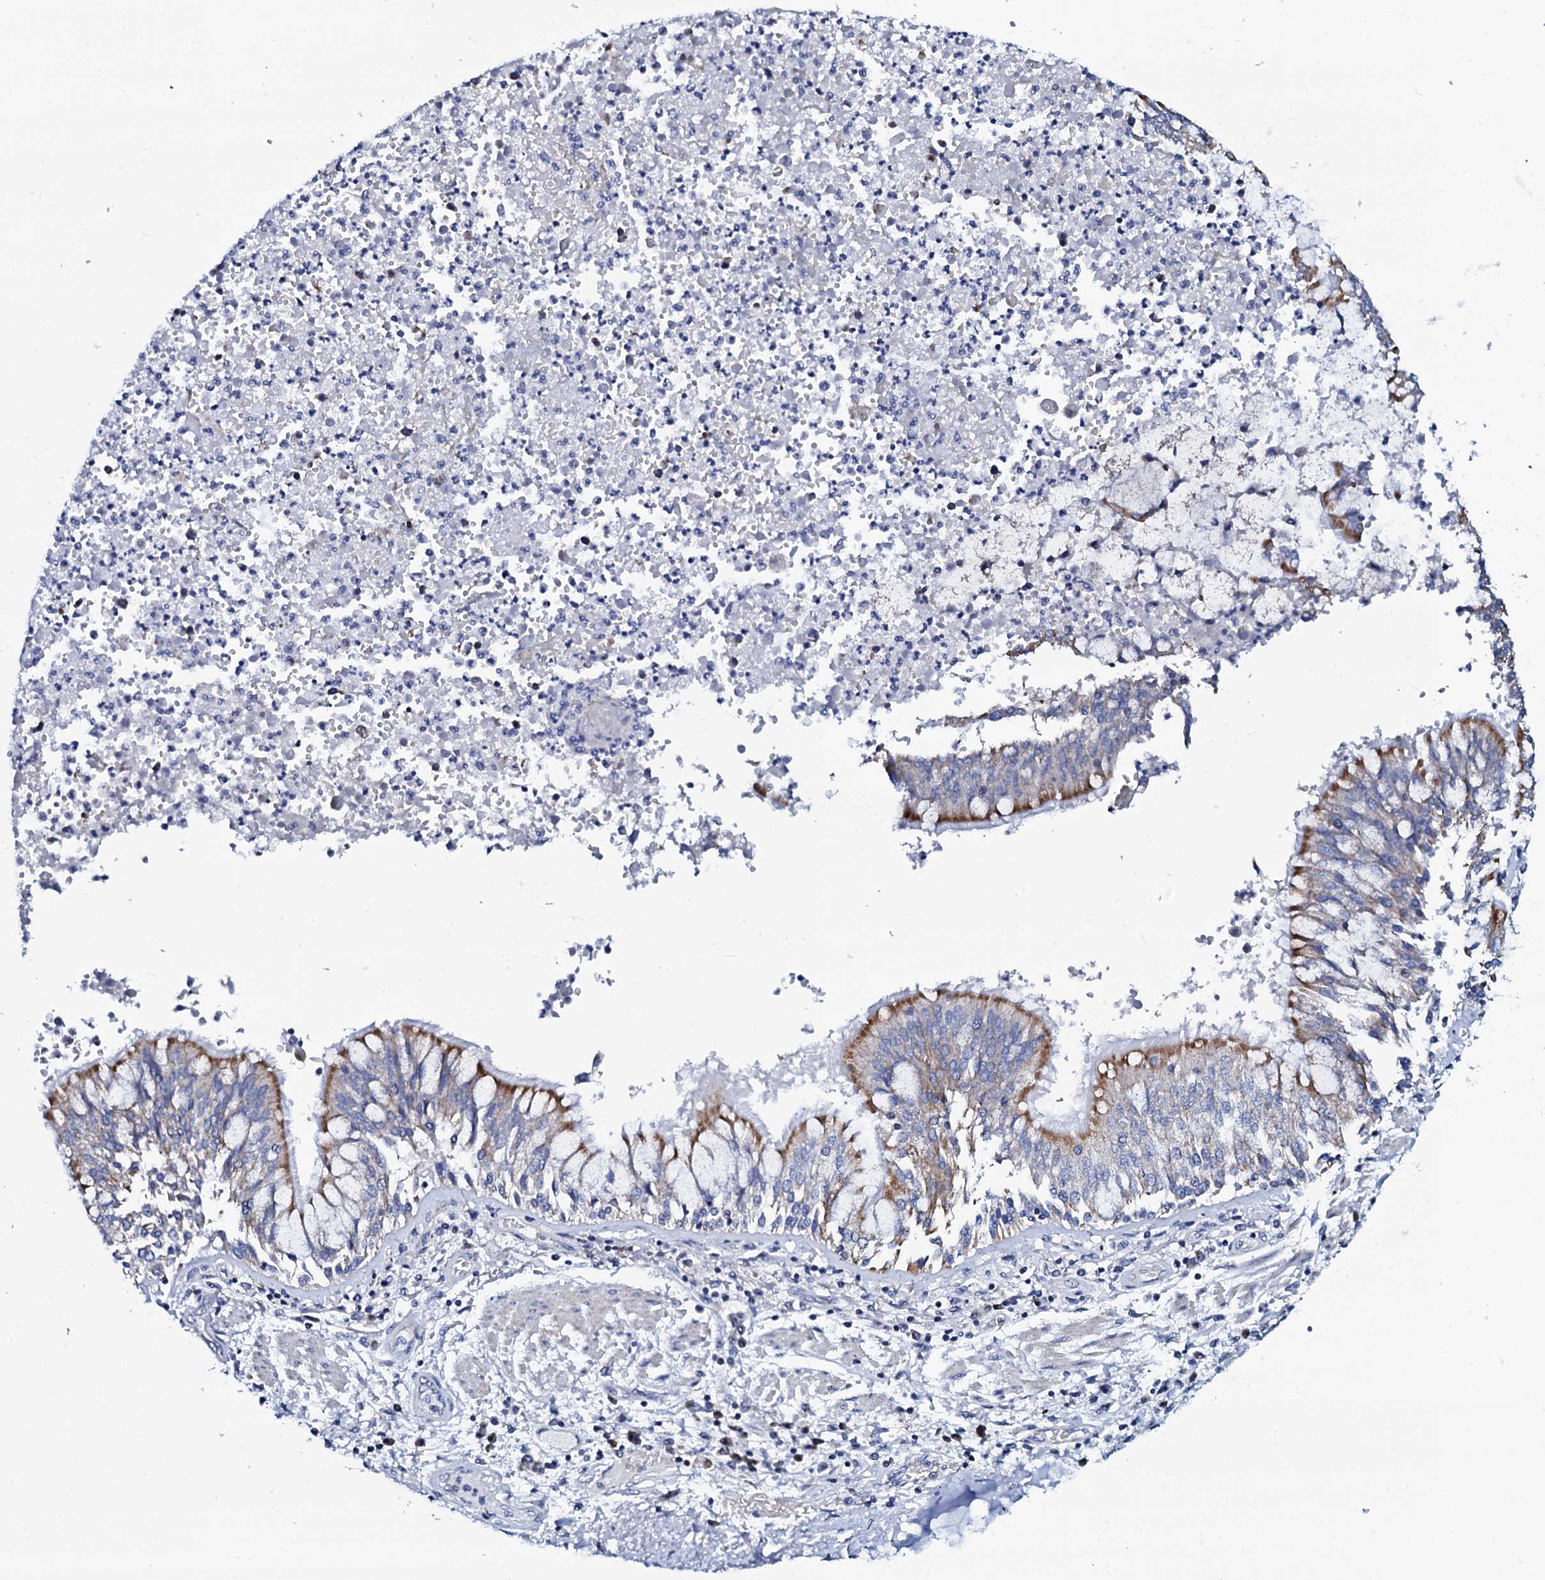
{"staining": {"intensity": "negative", "quantity": "none", "location": "none"}, "tissue": "adipose tissue", "cell_type": "Adipocytes", "image_type": "normal", "snomed": [{"axis": "morphology", "description": "Normal tissue, NOS"}, {"axis": "topography", "description": "Cartilage tissue"}, {"axis": "topography", "description": "Bronchus"}, {"axis": "topography", "description": "Lung"}, {"axis": "topography", "description": "Peripheral nerve tissue"}], "caption": "Adipocytes are negative for brown protein staining in normal adipose tissue. Brightfield microscopy of immunohistochemistry (IHC) stained with DAB (3,3'-diaminobenzidine) (brown) and hematoxylin (blue), captured at high magnification.", "gene": "SLC37A4", "patient": {"sex": "female", "age": 49}}